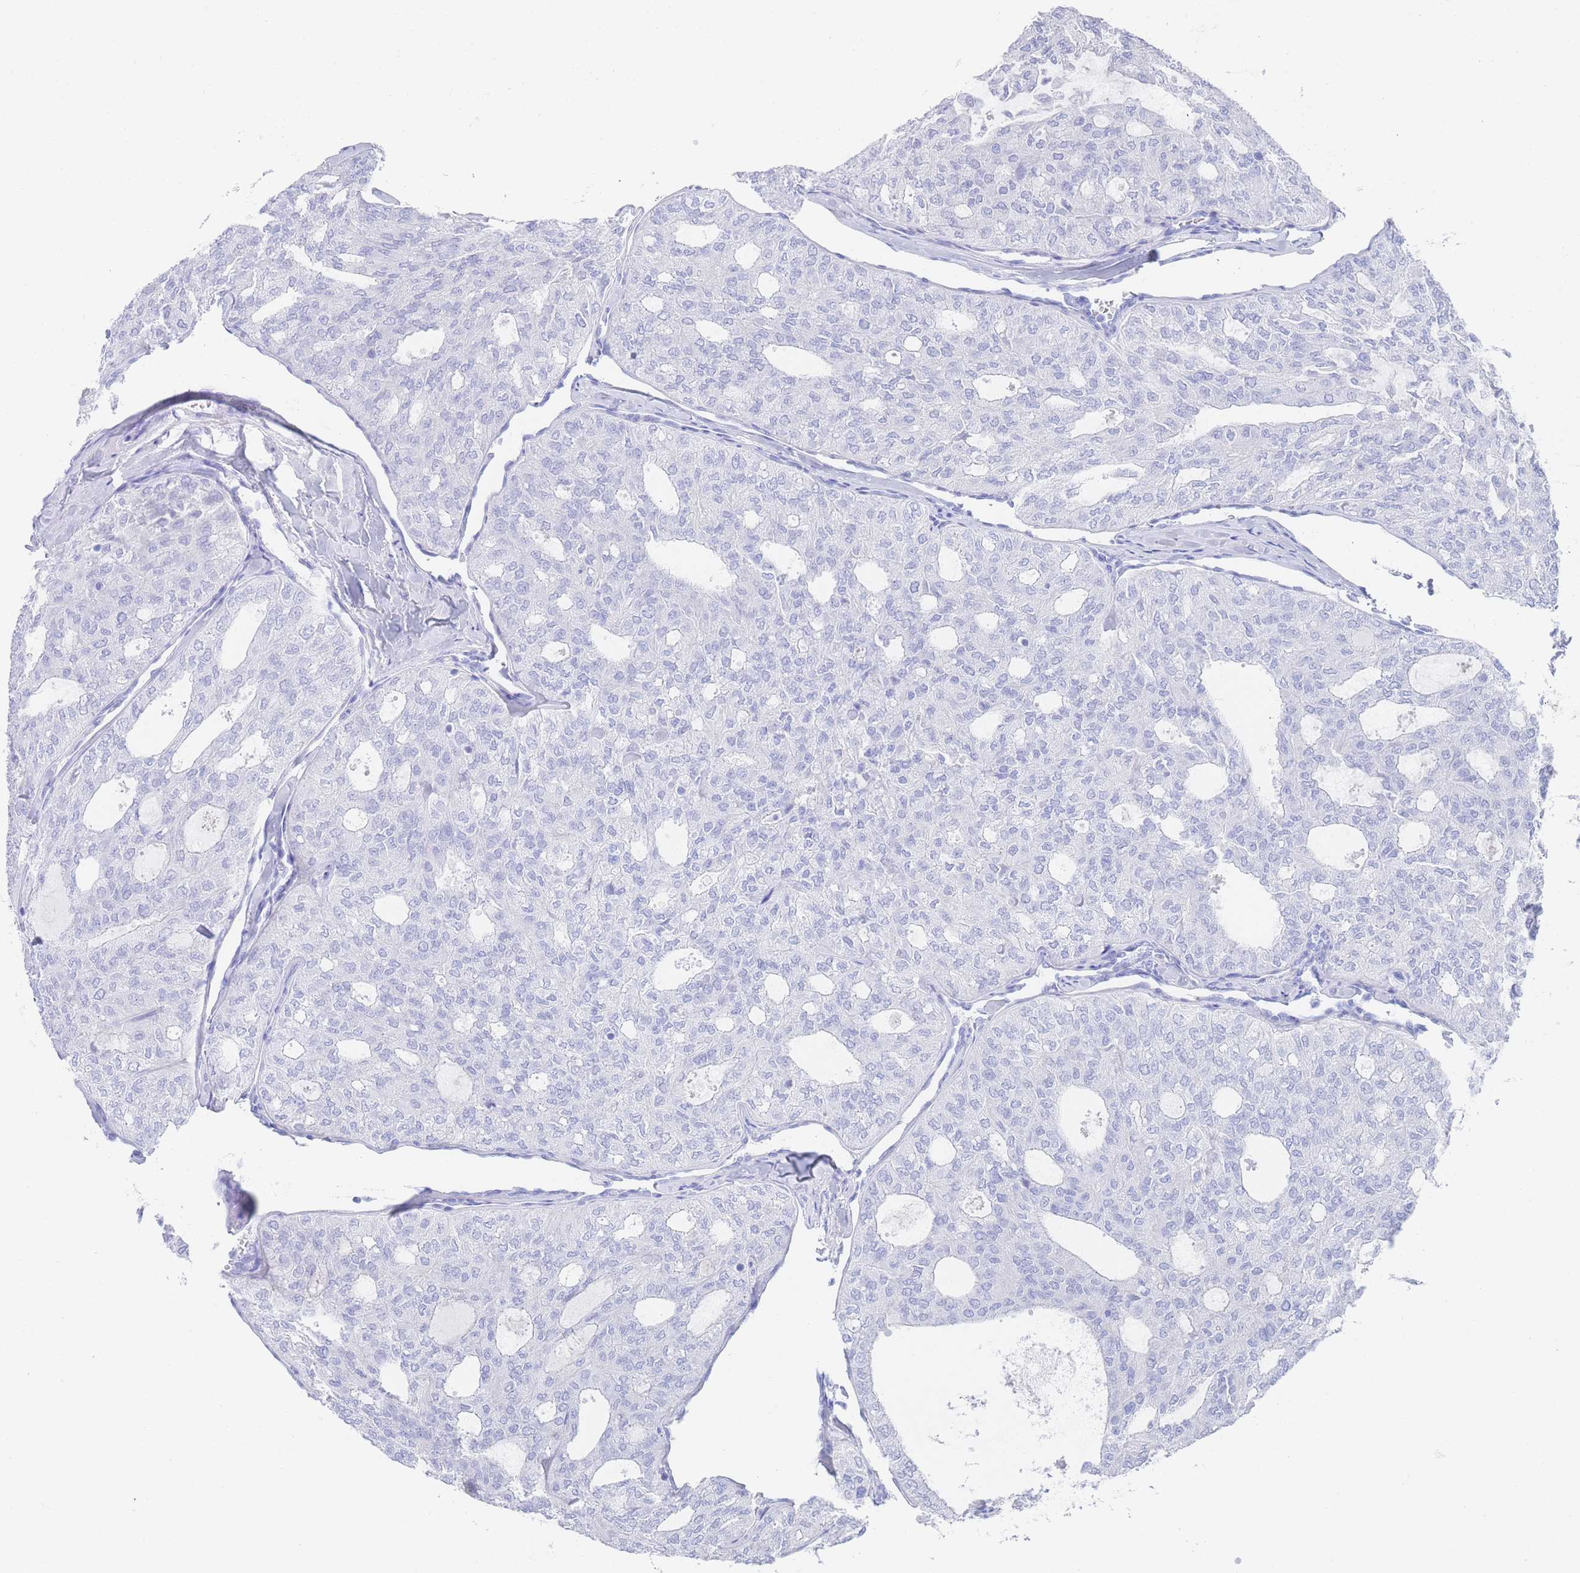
{"staining": {"intensity": "negative", "quantity": "none", "location": "none"}, "tissue": "thyroid cancer", "cell_type": "Tumor cells", "image_type": "cancer", "snomed": [{"axis": "morphology", "description": "Follicular adenoma carcinoma, NOS"}, {"axis": "topography", "description": "Thyroid gland"}], "caption": "A micrograph of human thyroid follicular adenoma carcinoma is negative for staining in tumor cells.", "gene": "LRRC37A", "patient": {"sex": "male", "age": 75}}